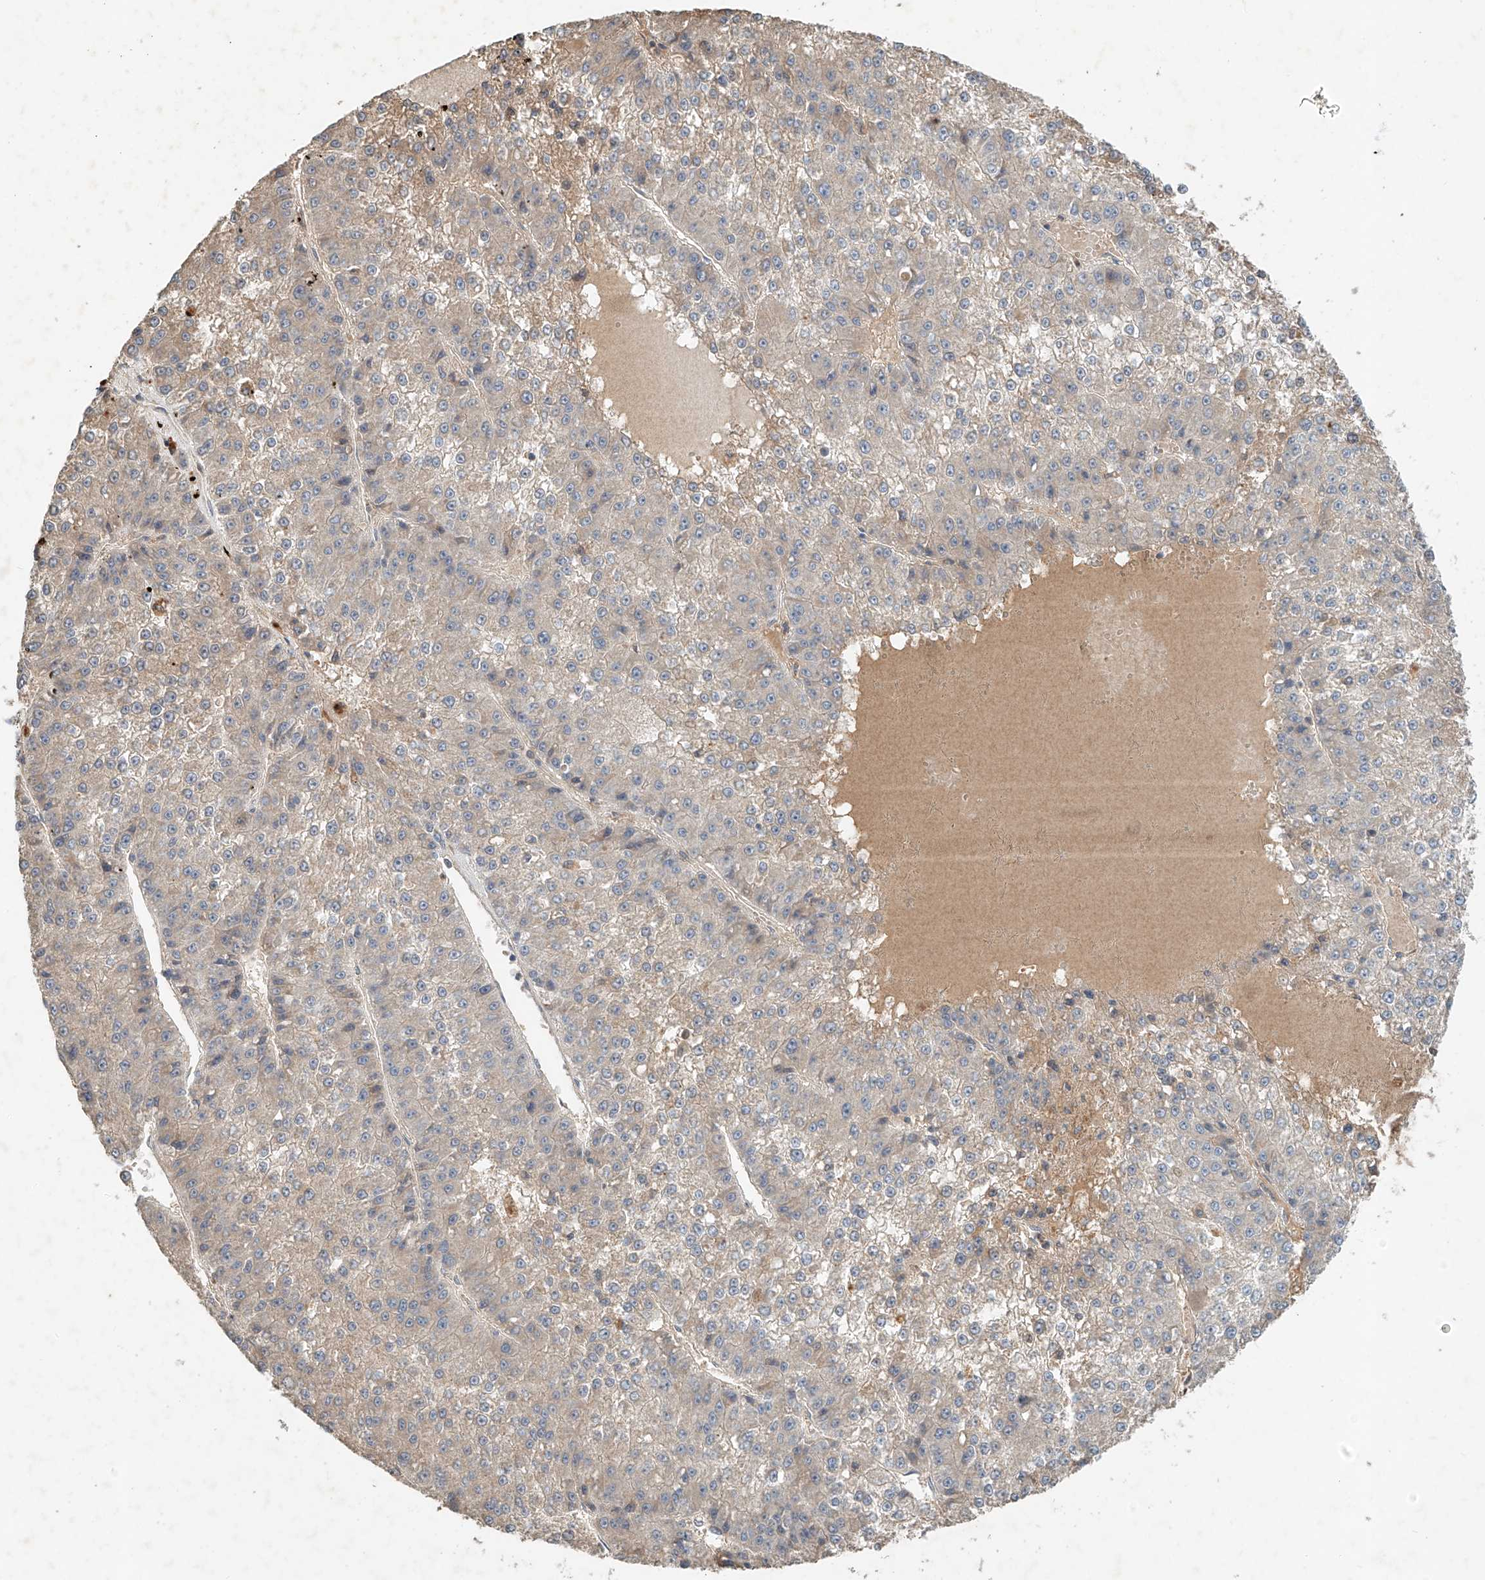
{"staining": {"intensity": "weak", "quantity": "<25%", "location": "cytoplasmic/membranous"}, "tissue": "liver cancer", "cell_type": "Tumor cells", "image_type": "cancer", "snomed": [{"axis": "morphology", "description": "Carcinoma, Hepatocellular, NOS"}, {"axis": "topography", "description": "Liver"}], "caption": "The histopathology image displays no significant staining in tumor cells of hepatocellular carcinoma (liver). (DAB immunohistochemistry, high magnification).", "gene": "GNB1L", "patient": {"sex": "female", "age": 73}}